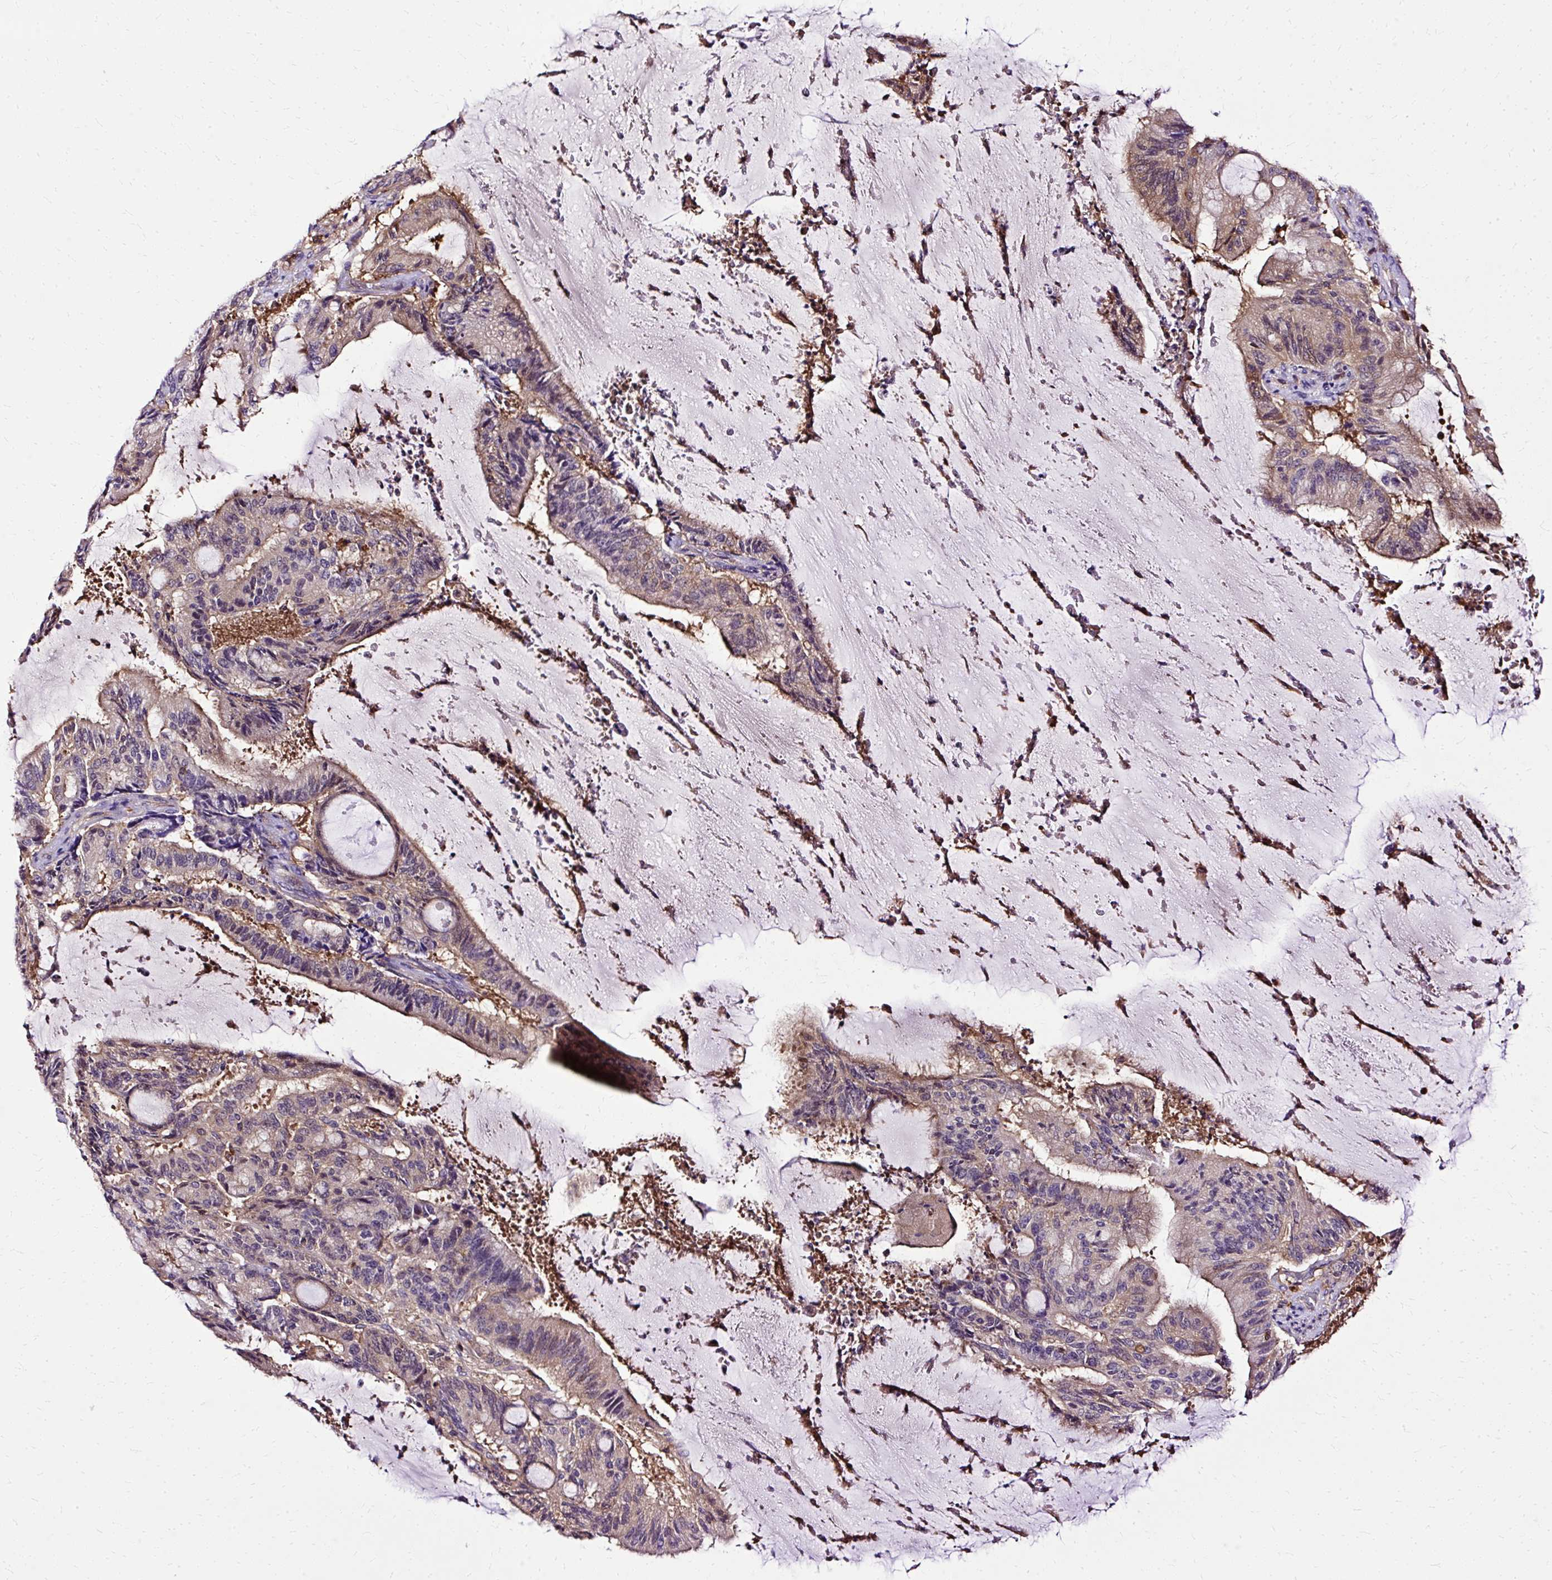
{"staining": {"intensity": "weak", "quantity": "<25%", "location": "cytoplasmic/membranous"}, "tissue": "liver cancer", "cell_type": "Tumor cells", "image_type": "cancer", "snomed": [{"axis": "morphology", "description": "Normal tissue, NOS"}, {"axis": "morphology", "description": "Cholangiocarcinoma"}, {"axis": "topography", "description": "Liver"}, {"axis": "topography", "description": "Peripheral nerve tissue"}], "caption": "Tumor cells are negative for brown protein staining in cholangiocarcinoma (liver). Nuclei are stained in blue.", "gene": "TWF2", "patient": {"sex": "female", "age": 73}}